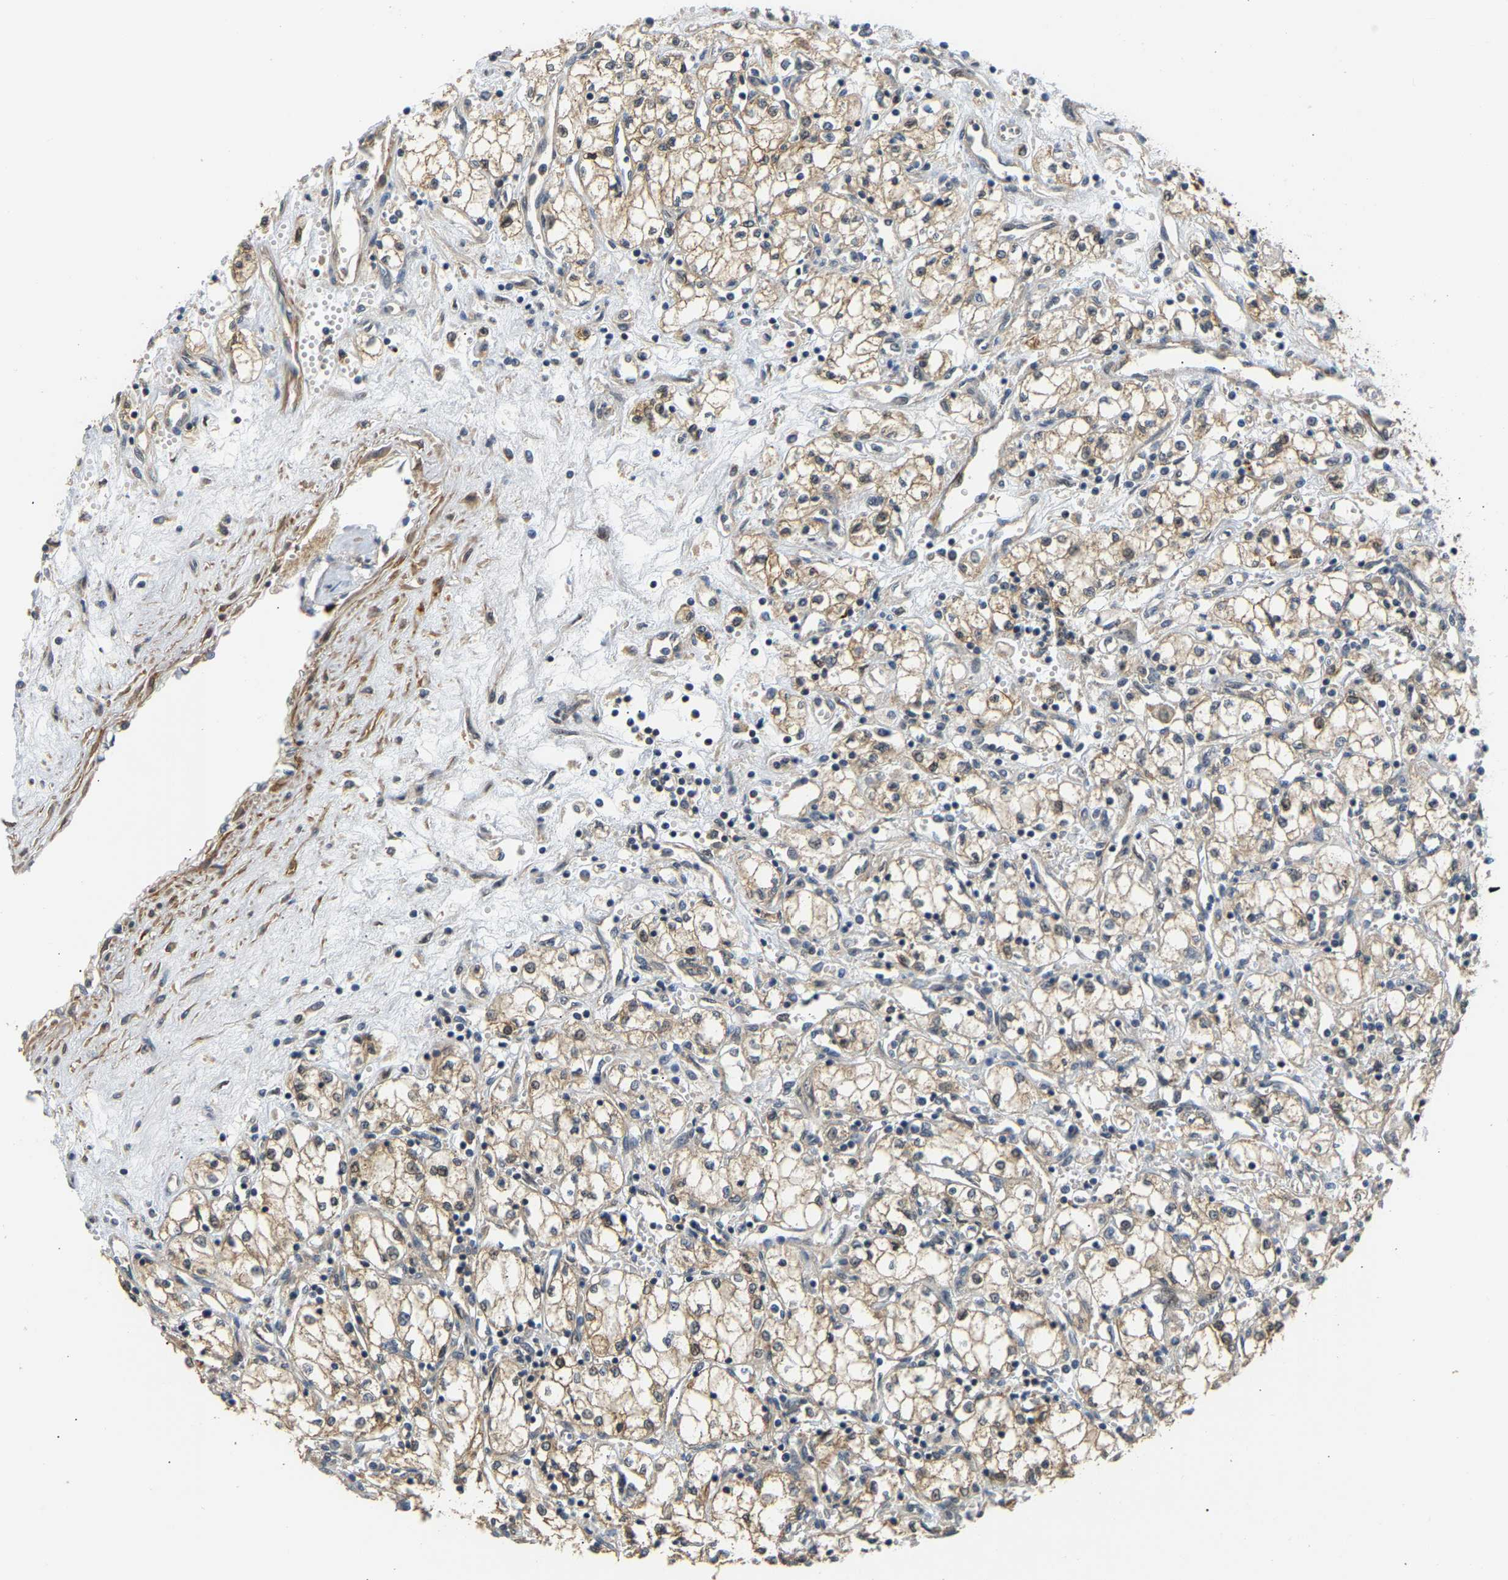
{"staining": {"intensity": "moderate", "quantity": ">75%", "location": "cytoplasmic/membranous"}, "tissue": "renal cancer", "cell_type": "Tumor cells", "image_type": "cancer", "snomed": [{"axis": "morphology", "description": "Adenocarcinoma, NOS"}, {"axis": "topography", "description": "Kidney"}], "caption": "IHC image of neoplastic tissue: human renal cancer stained using immunohistochemistry (IHC) shows medium levels of moderate protein expression localized specifically in the cytoplasmic/membranous of tumor cells, appearing as a cytoplasmic/membranous brown color.", "gene": "LARP6", "patient": {"sex": "male", "age": 59}}